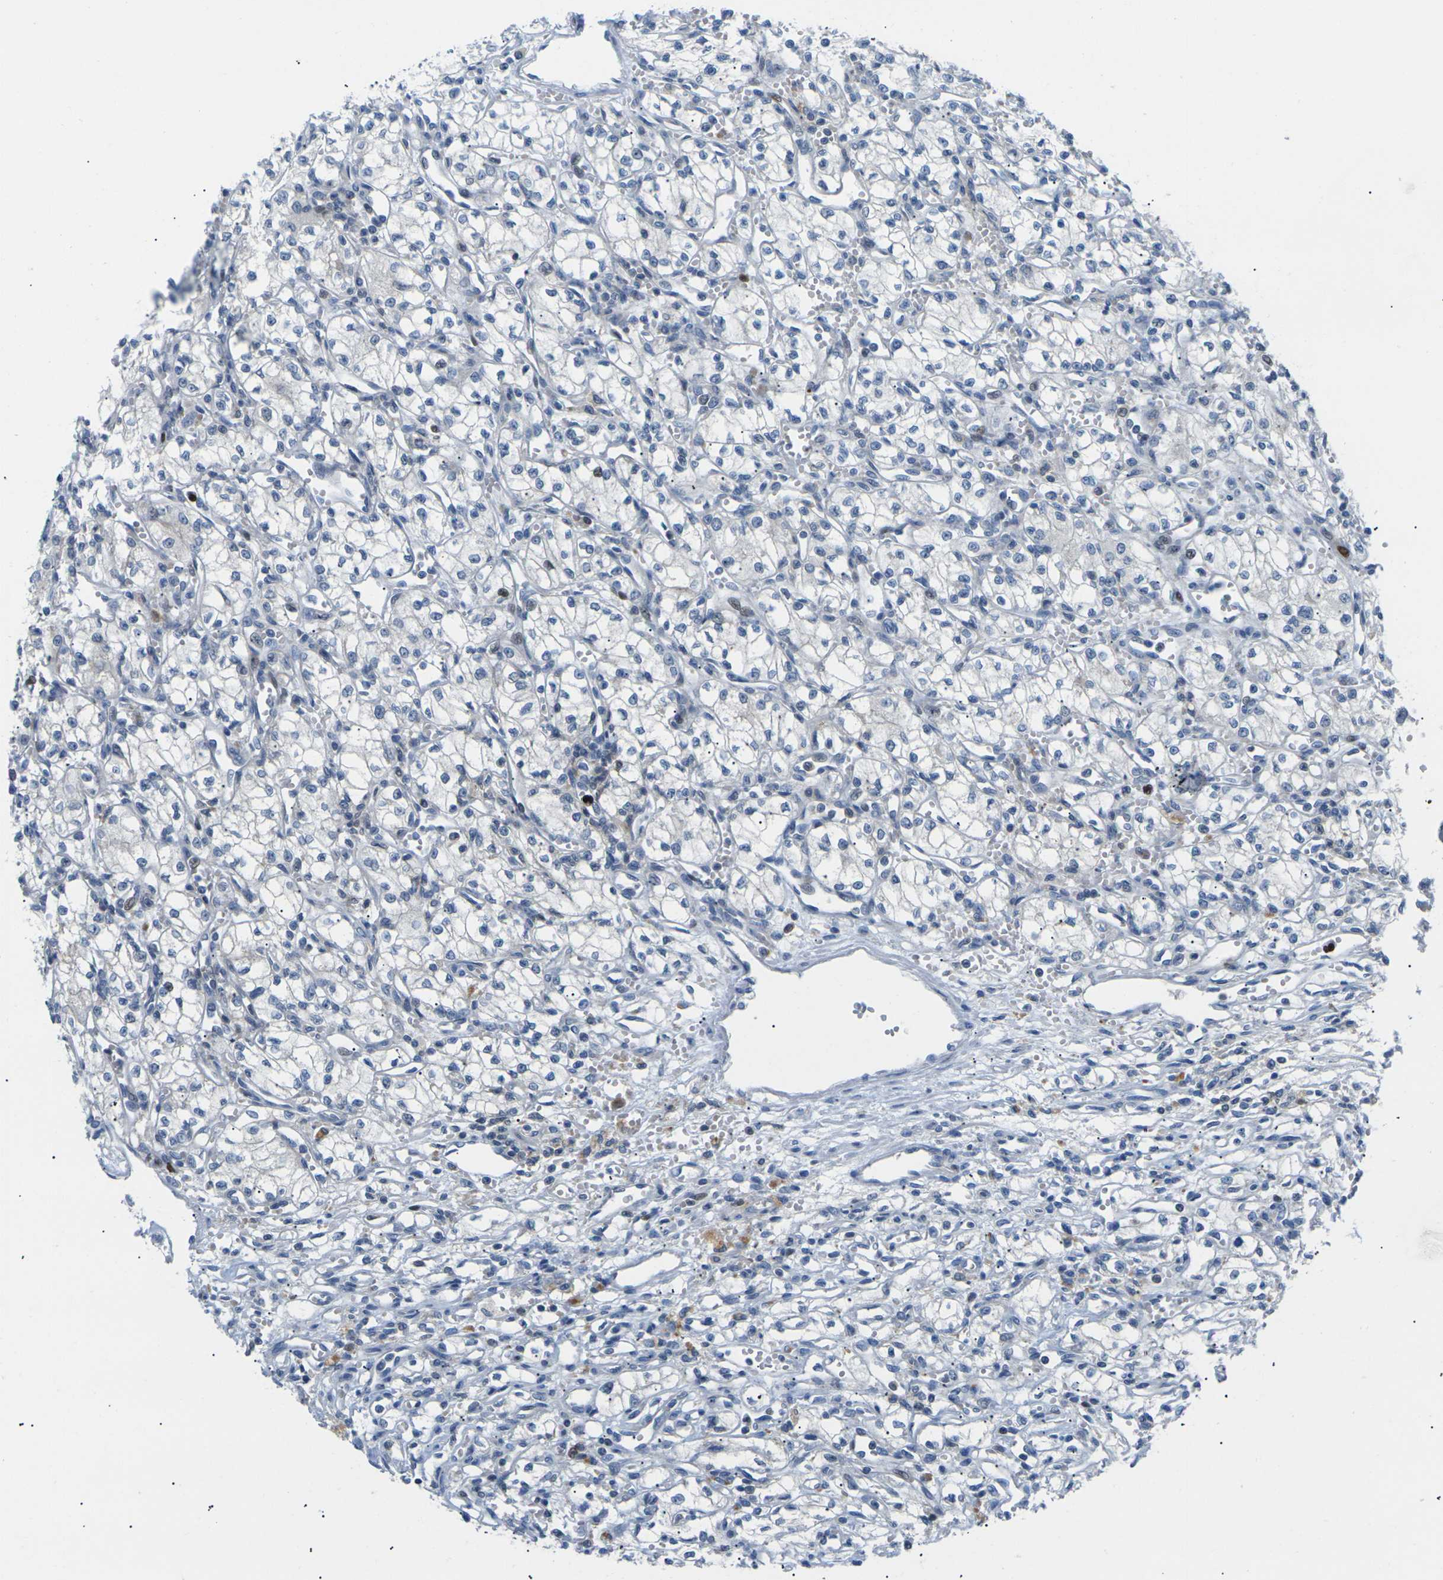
{"staining": {"intensity": "negative", "quantity": "none", "location": "none"}, "tissue": "renal cancer", "cell_type": "Tumor cells", "image_type": "cancer", "snomed": [{"axis": "morphology", "description": "Normal tissue, NOS"}, {"axis": "morphology", "description": "Adenocarcinoma, NOS"}, {"axis": "topography", "description": "Kidney"}], "caption": "Tumor cells show no significant positivity in renal cancer (adenocarcinoma).", "gene": "RPS6KA3", "patient": {"sex": "male", "age": 59}}